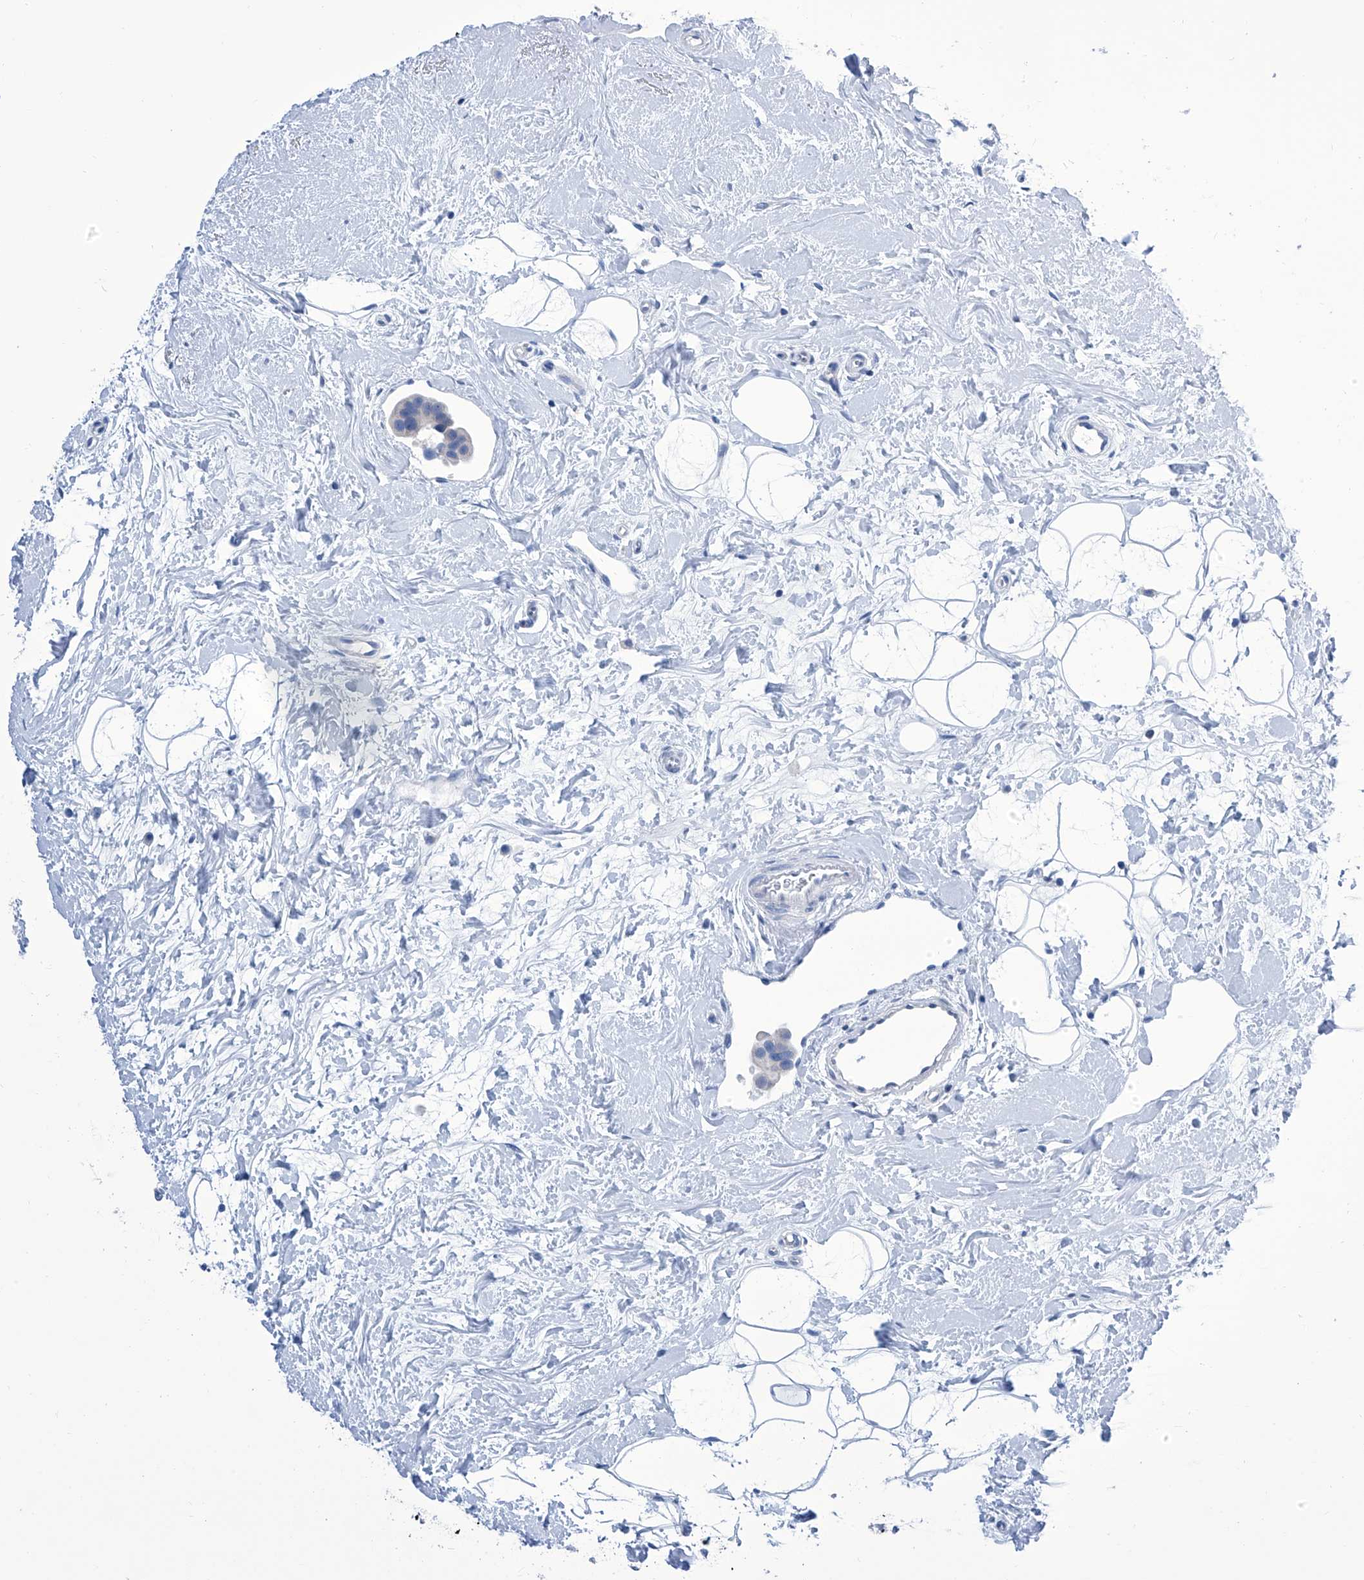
{"staining": {"intensity": "negative", "quantity": "none", "location": "none"}, "tissue": "breast cancer", "cell_type": "Tumor cells", "image_type": "cancer", "snomed": [{"axis": "morphology", "description": "Normal tissue, NOS"}, {"axis": "morphology", "description": "Duct carcinoma"}, {"axis": "topography", "description": "Breast"}], "caption": "High power microscopy image of an immunohistochemistry micrograph of breast cancer, revealing no significant staining in tumor cells.", "gene": "IMPA2", "patient": {"sex": "female", "age": 39}}